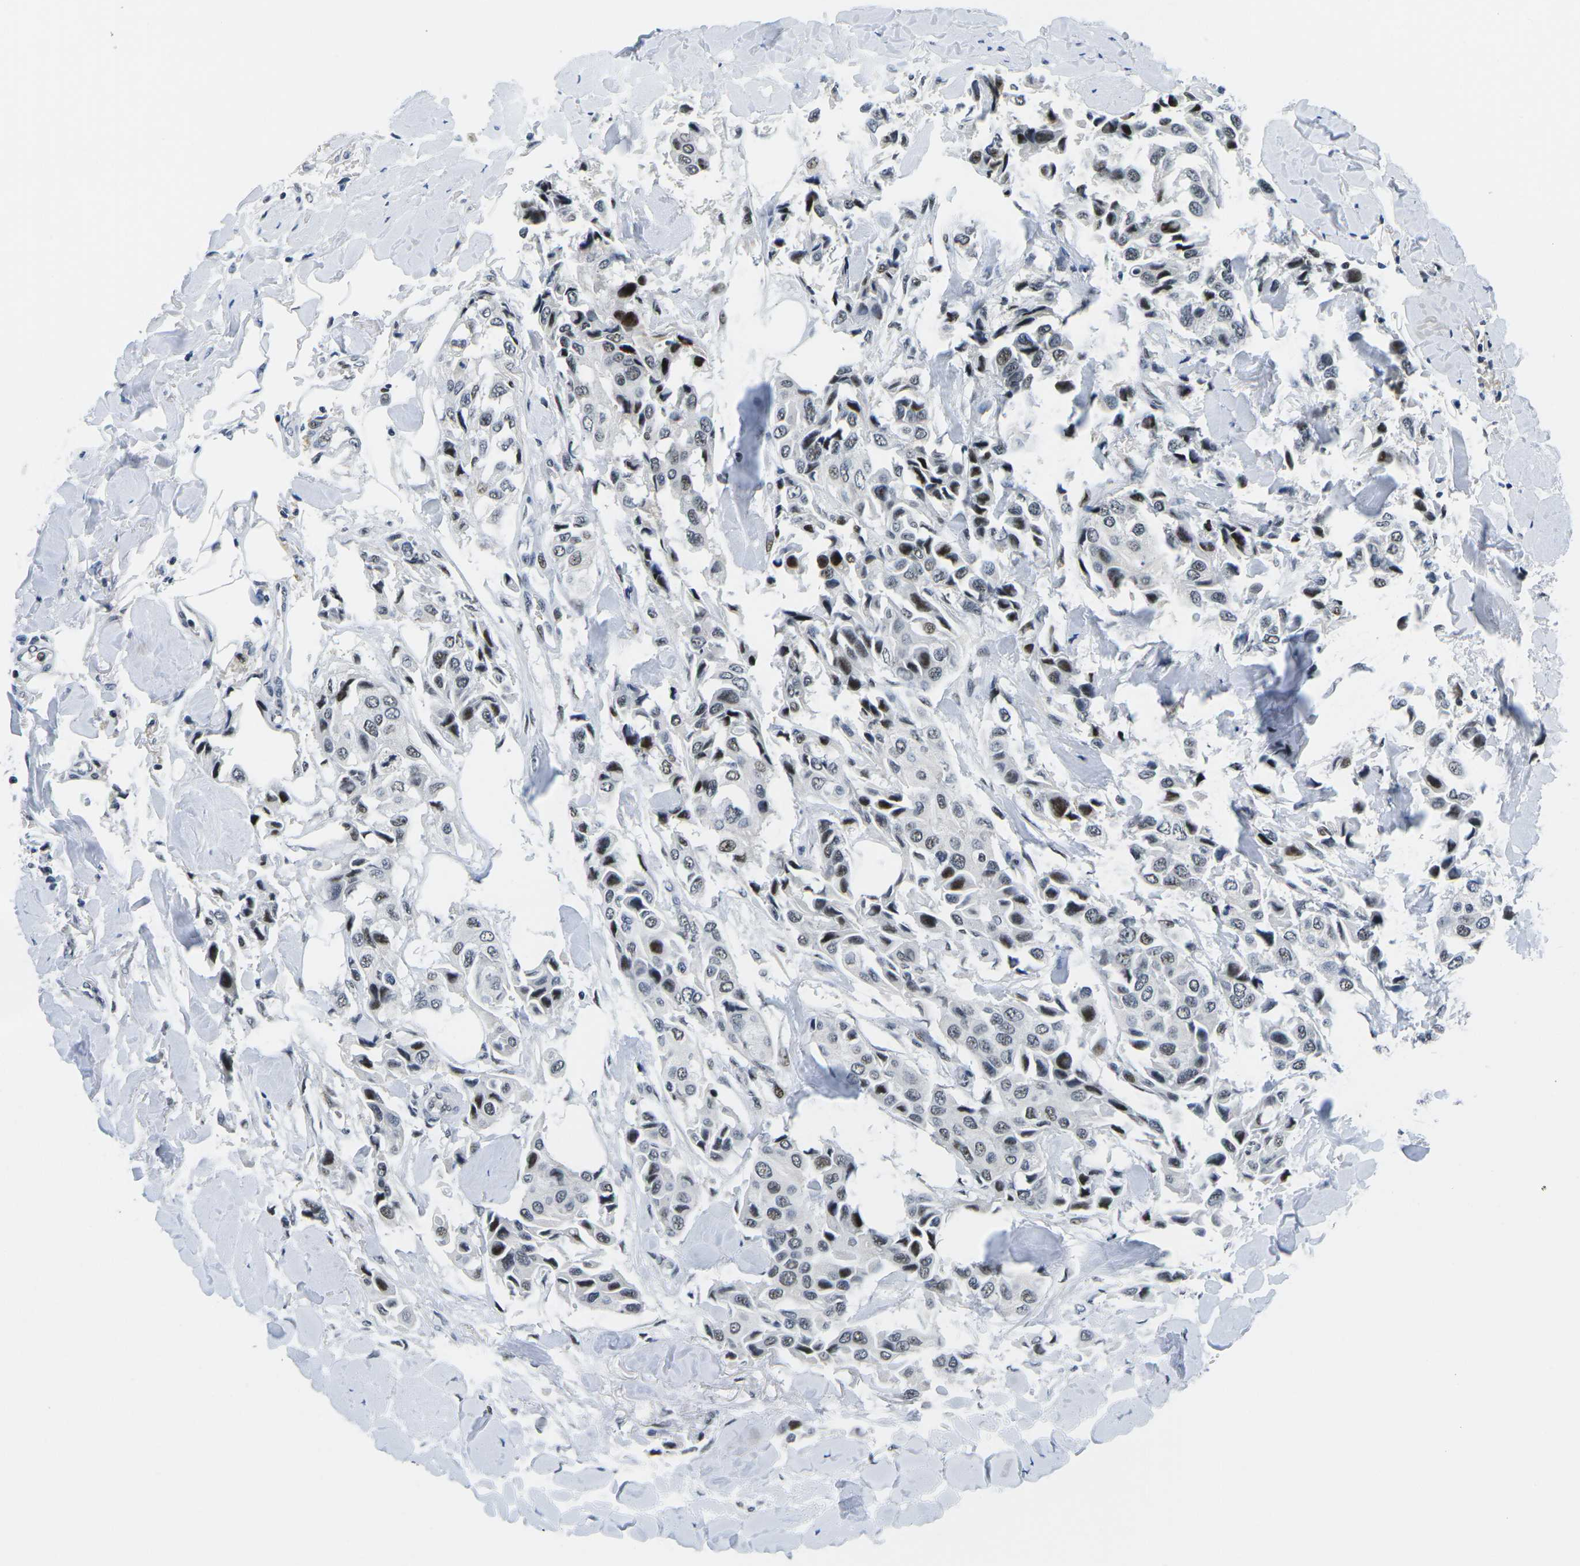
{"staining": {"intensity": "moderate", "quantity": "25%-75%", "location": "nuclear"}, "tissue": "breast cancer", "cell_type": "Tumor cells", "image_type": "cancer", "snomed": [{"axis": "morphology", "description": "Duct carcinoma"}, {"axis": "topography", "description": "Breast"}], "caption": "High-magnification brightfield microscopy of breast cancer stained with DAB (brown) and counterstained with hematoxylin (blue). tumor cells exhibit moderate nuclear staining is seen in approximately25%-75% of cells.", "gene": "PRPF8", "patient": {"sex": "female", "age": 80}}